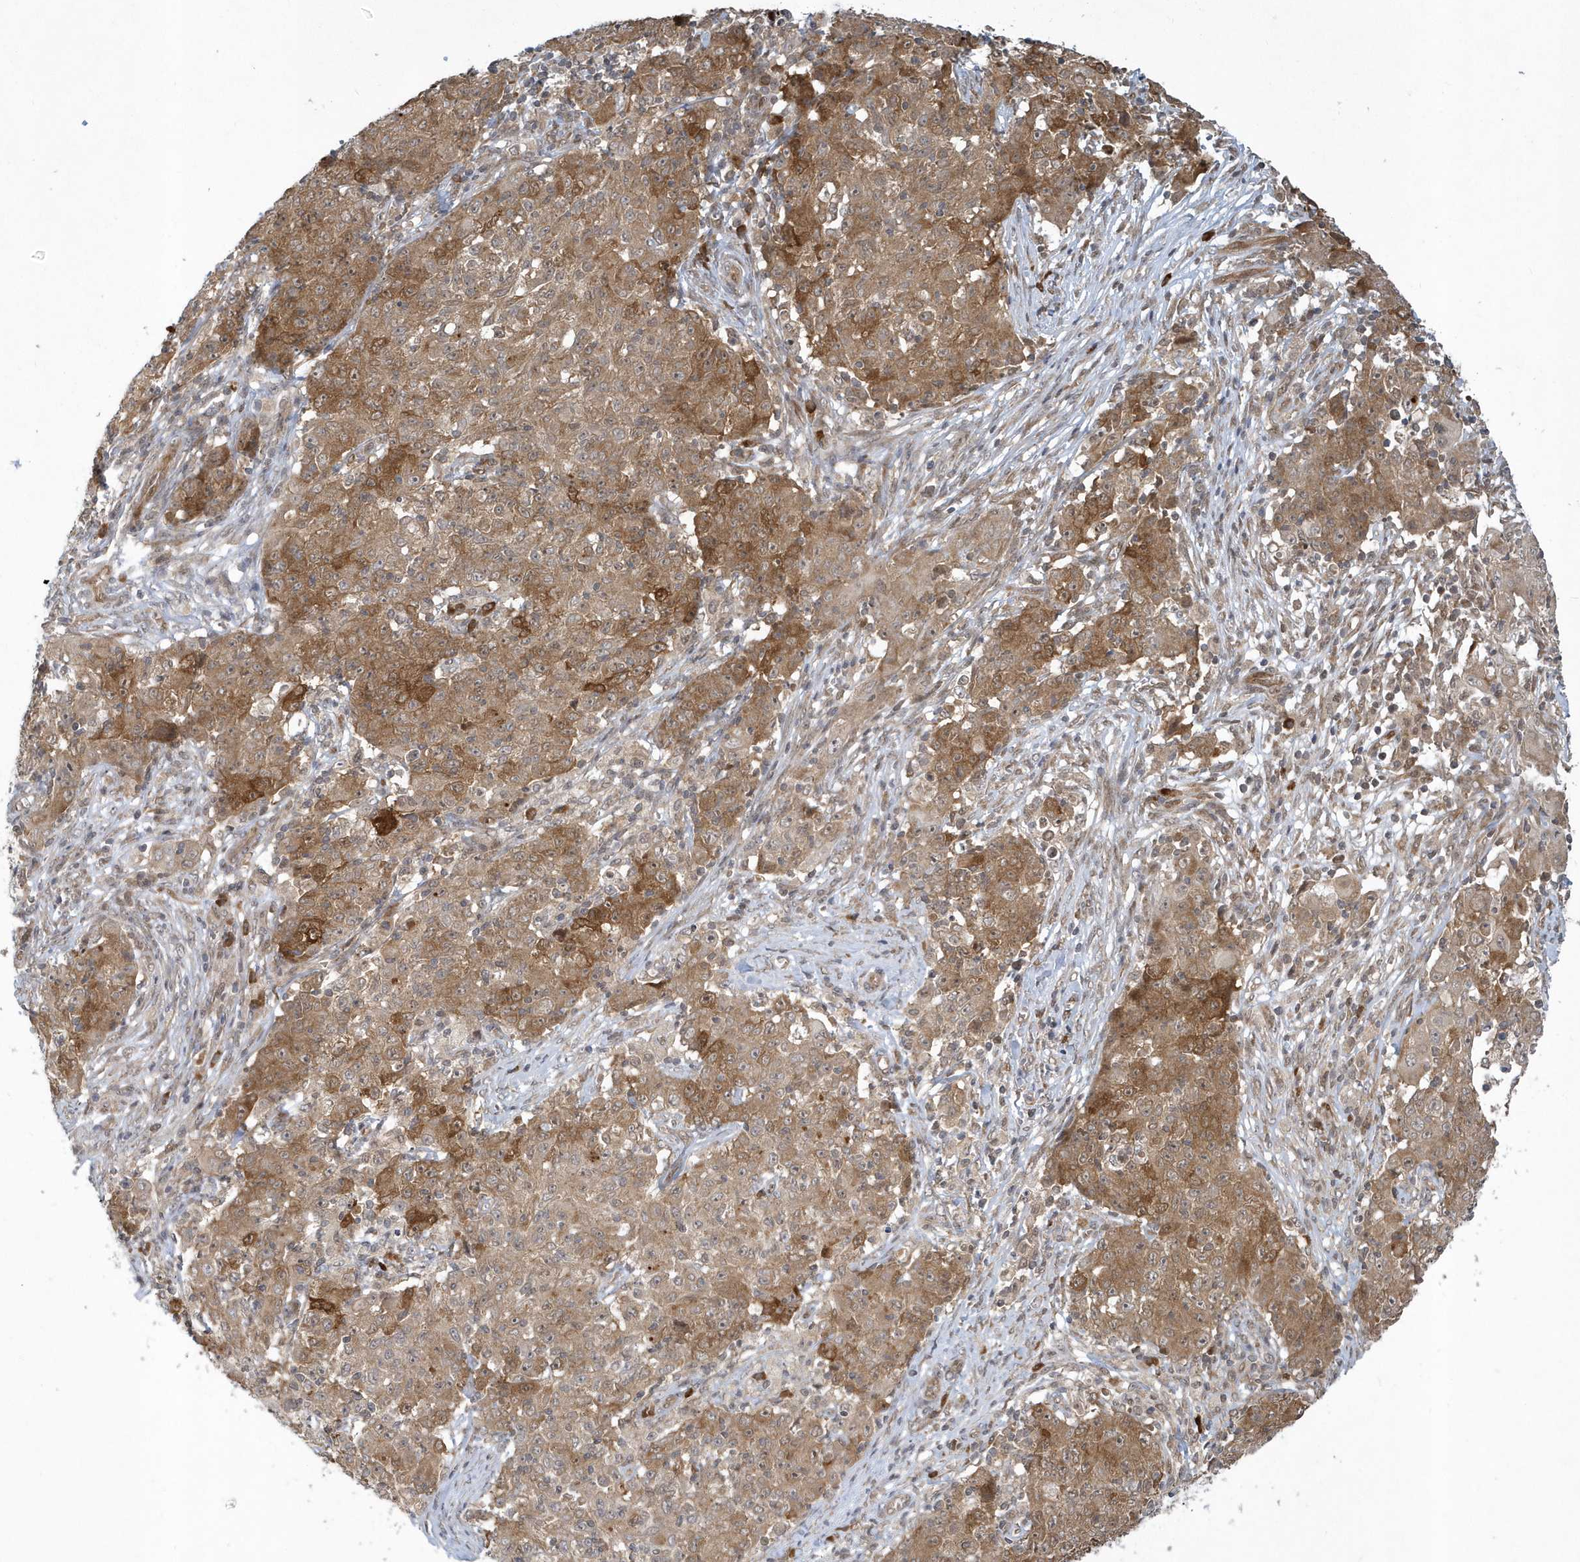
{"staining": {"intensity": "moderate", "quantity": ">75%", "location": "cytoplasmic/membranous"}, "tissue": "ovarian cancer", "cell_type": "Tumor cells", "image_type": "cancer", "snomed": [{"axis": "morphology", "description": "Carcinoma, endometroid"}, {"axis": "topography", "description": "Ovary"}], "caption": "Immunohistochemical staining of human ovarian cancer (endometroid carcinoma) reveals medium levels of moderate cytoplasmic/membranous protein staining in approximately >75% of tumor cells.", "gene": "ATG4A", "patient": {"sex": "female", "age": 42}}